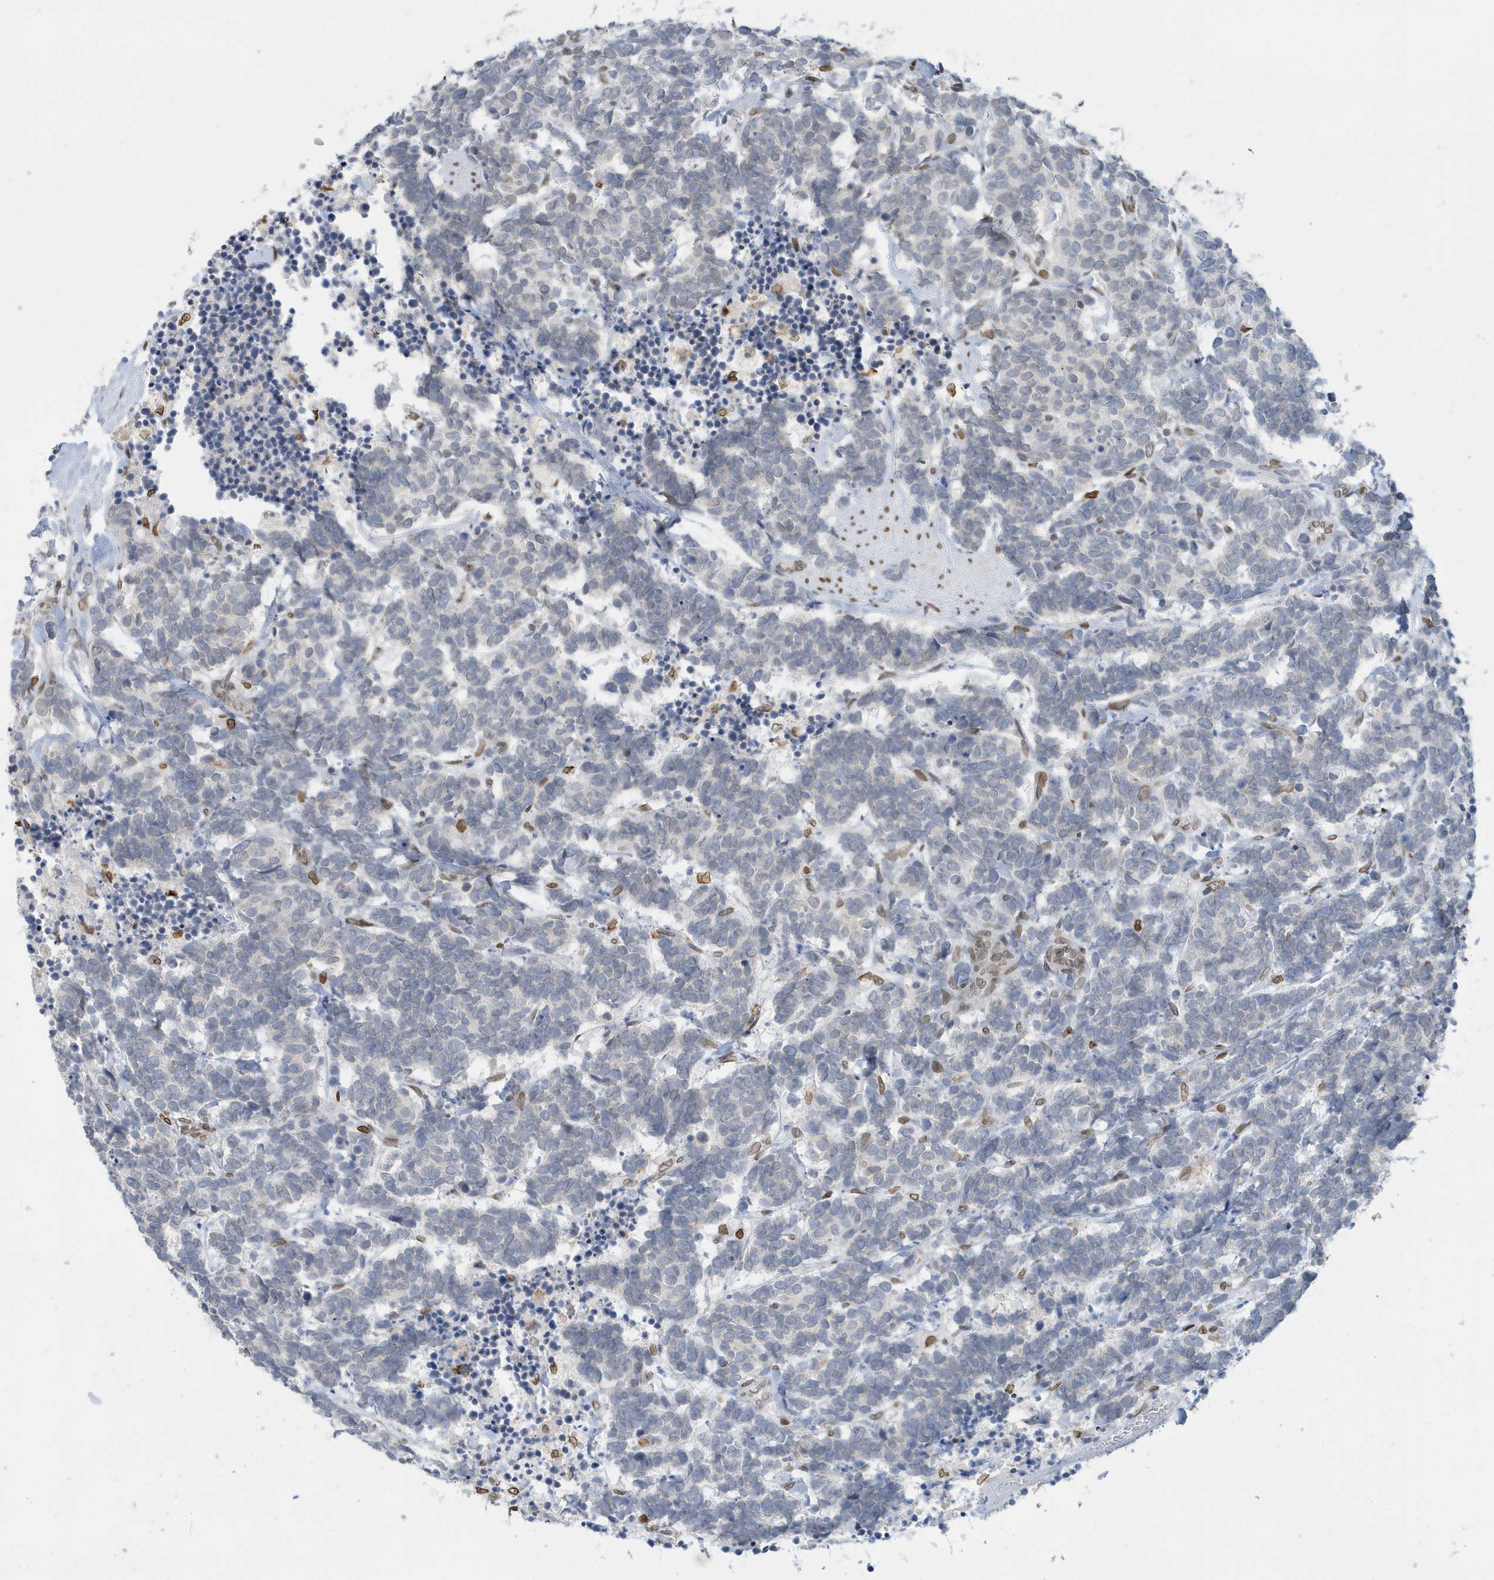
{"staining": {"intensity": "negative", "quantity": "none", "location": "none"}, "tissue": "carcinoid", "cell_type": "Tumor cells", "image_type": "cancer", "snomed": [{"axis": "morphology", "description": "Carcinoma, NOS"}, {"axis": "morphology", "description": "Carcinoid, malignant, NOS"}, {"axis": "topography", "description": "Urinary bladder"}], "caption": "High power microscopy histopathology image of an immunohistochemistry (IHC) photomicrograph of carcinoma, revealing no significant positivity in tumor cells.", "gene": "PCYT1A", "patient": {"sex": "male", "age": 57}}